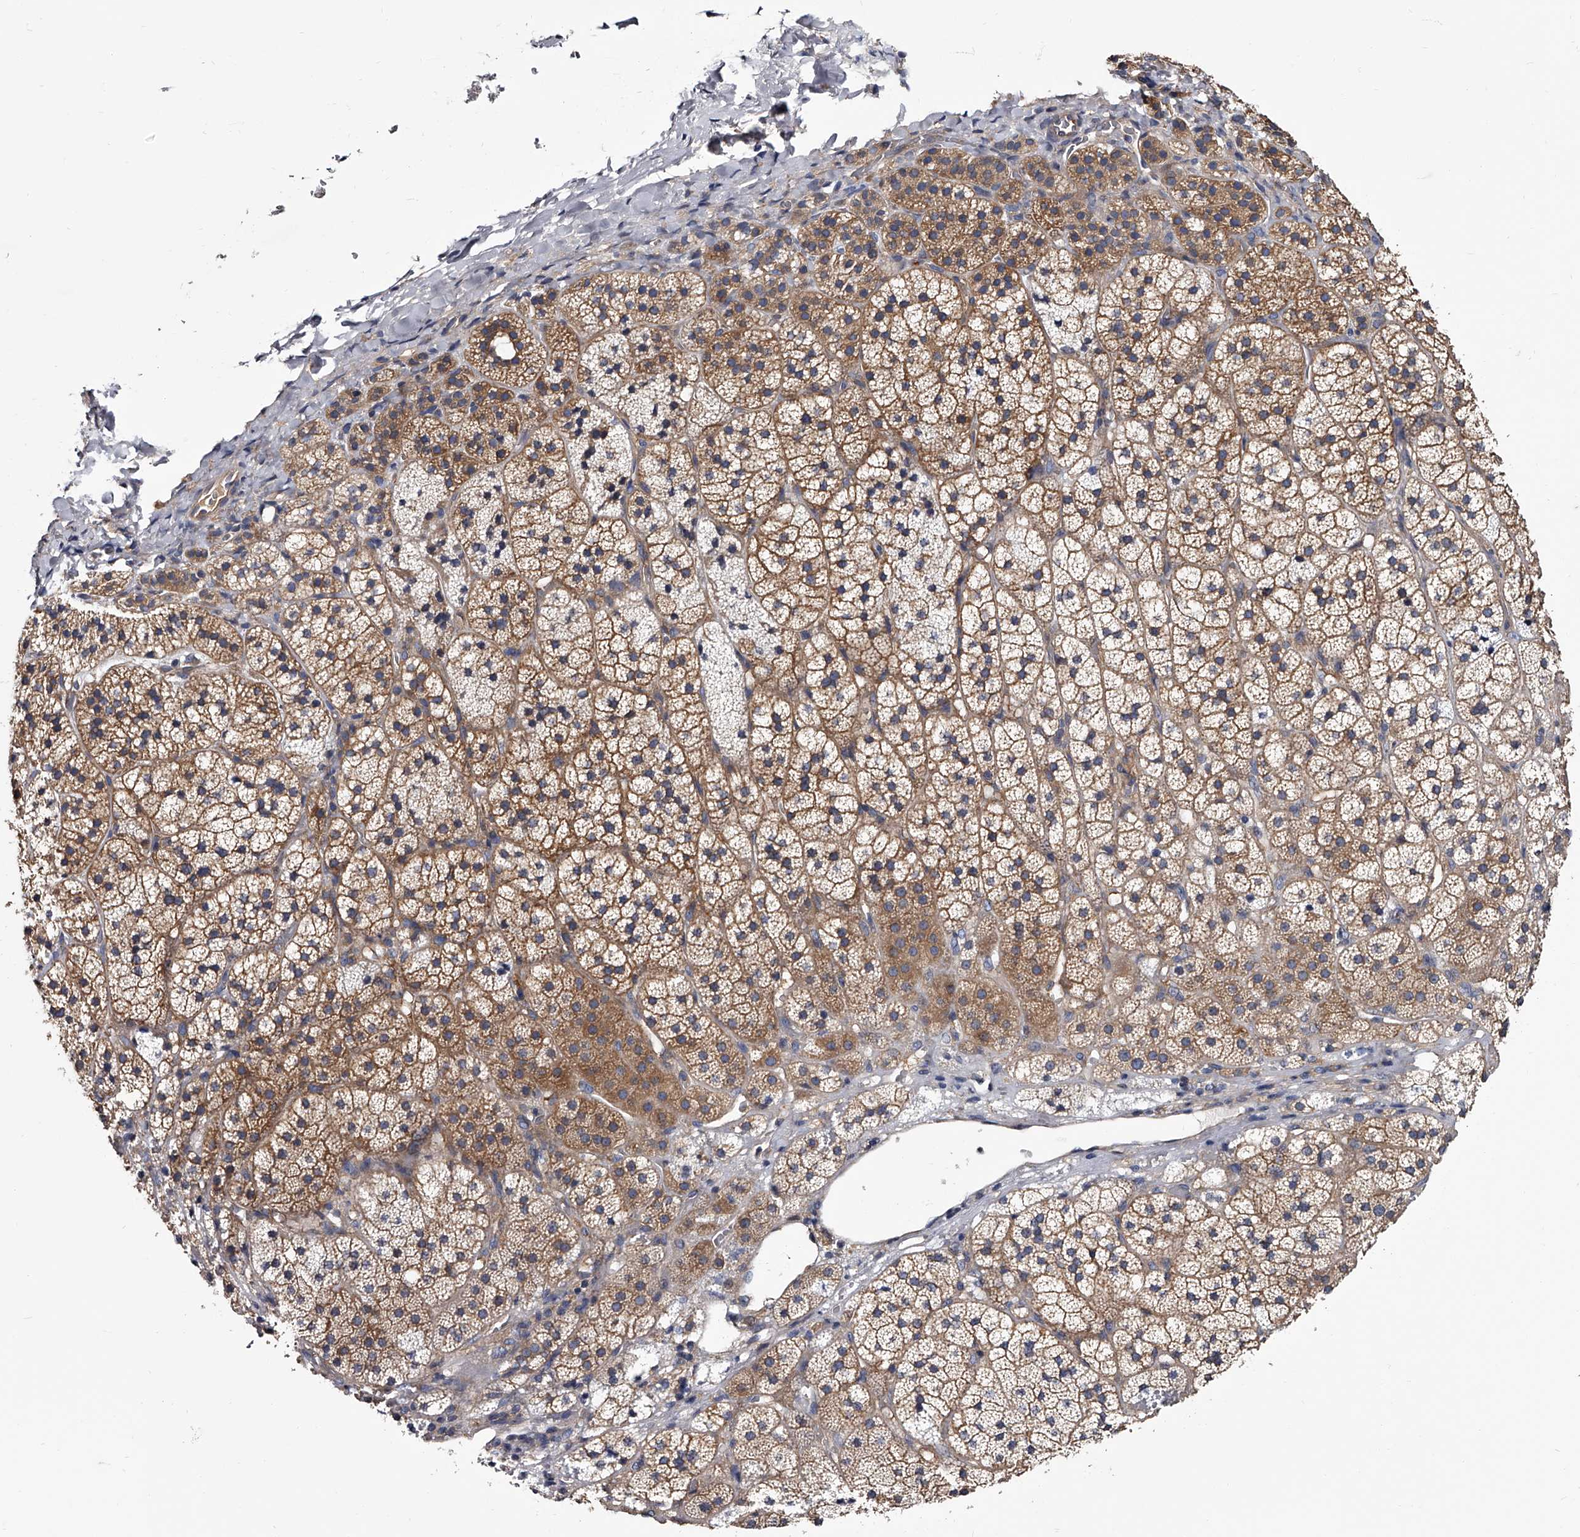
{"staining": {"intensity": "weak", "quantity": ">75%", "location": "cytoplasmic/membranous"}, "tissue": "adrenal gland", "cell_type": "Glandular cells", "image_type": "normal", "snomed": [{"axis": "morphology", "description": "Normal tissue, NOS"}, {"axis": "topography", "description": "Adrenal gland"}], "caption": "Weak cytoplasmic/membranous expression for a protein is seen in approximately >75% of glandular cells of normal adrenal gland using IHC.", "gene": "GAPVD1", "patient": {"sex": "female", "age": 44}}